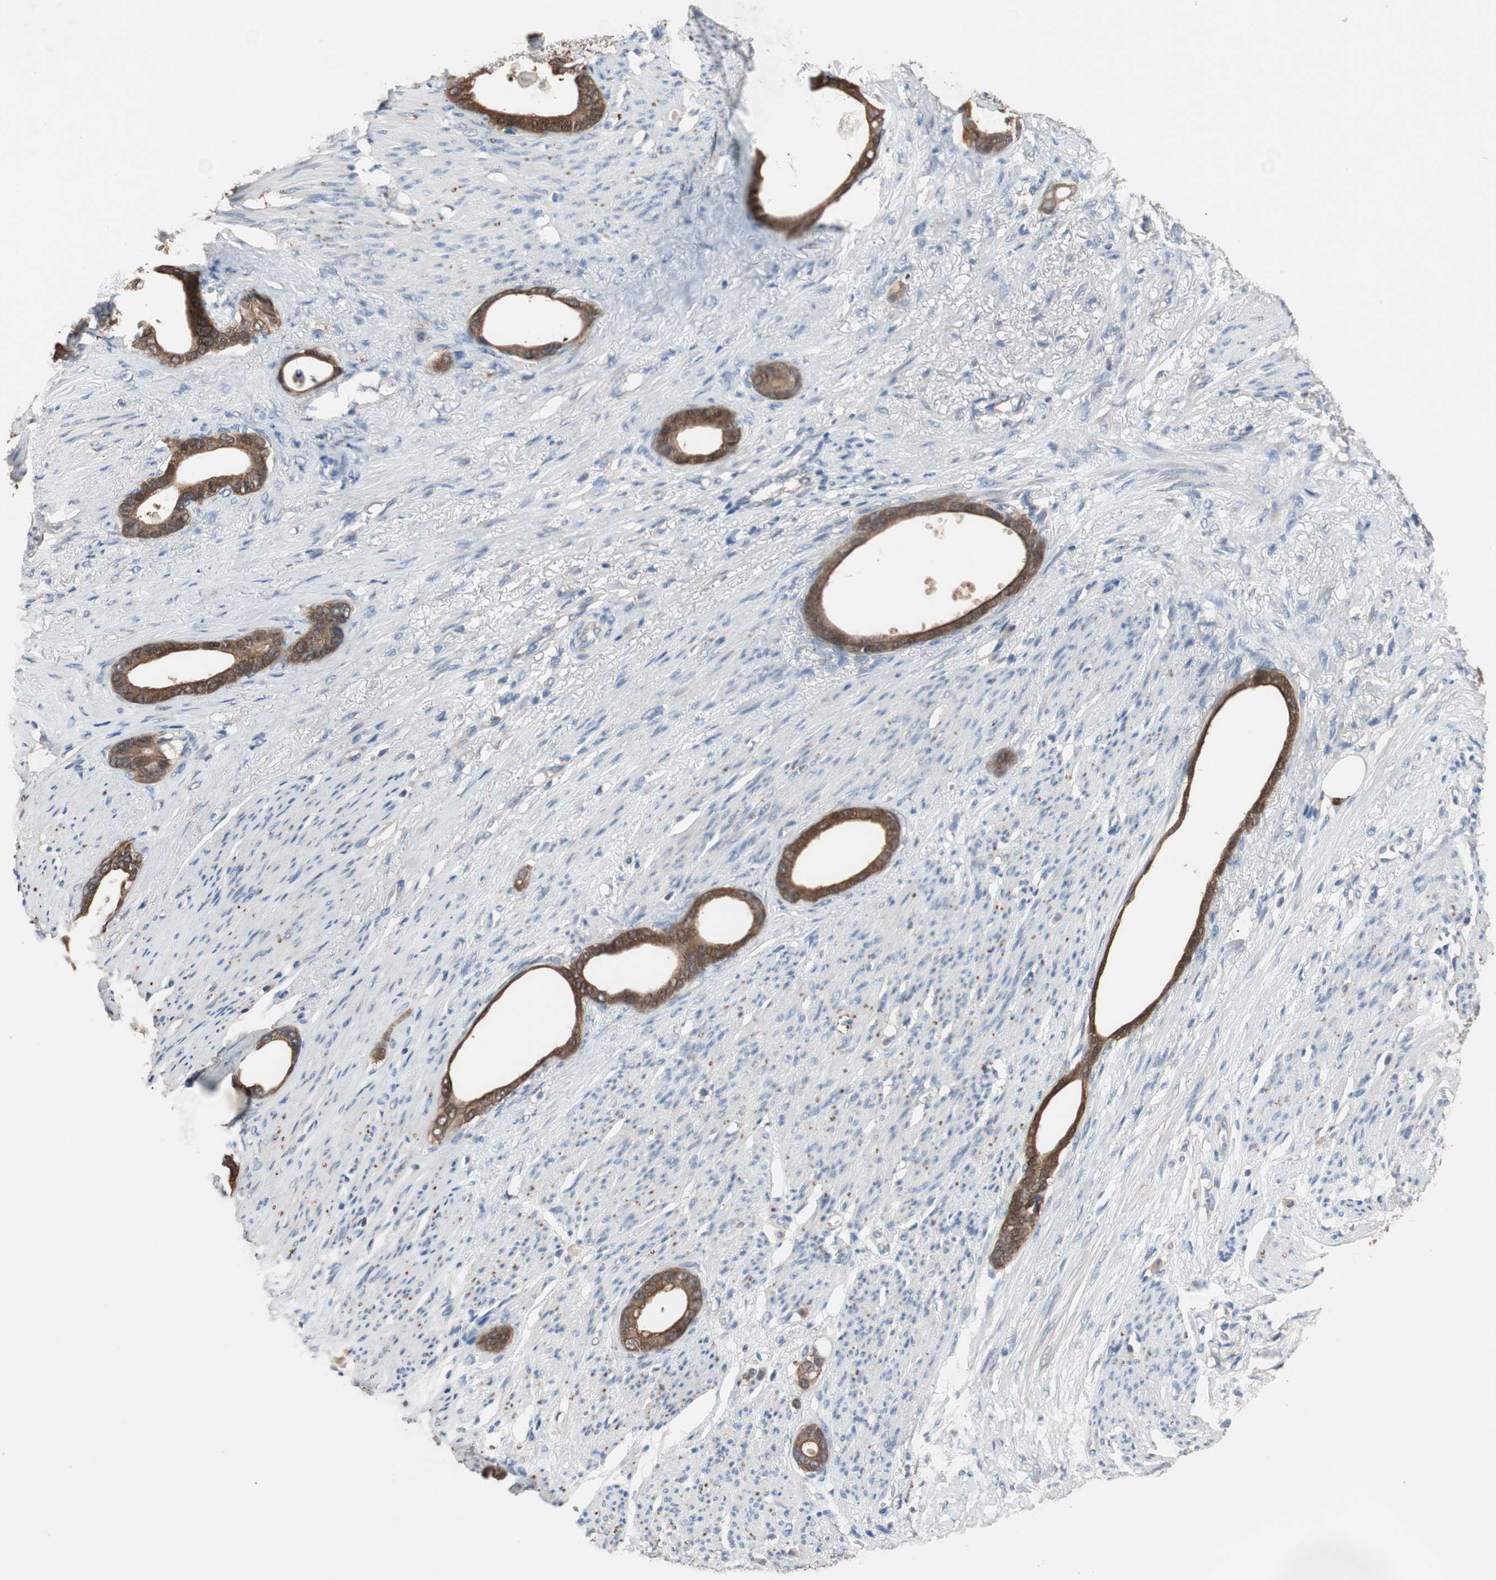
{"staining": {"intensity": "moderate", "quantity": ">75%", "location": "cytoplasmic/membranous"}, "tissue": "stomach cancer", "cell_type": "Tumor cells", "image_type": "cancer", "snomed": [{"axis": "morphology", "description": "Adenocarcinoma, NOS"}, {"axis": "topography", "description": "Stomach"}], "caption": "The micrograph reveals a brown stain indicating the presence of a protein in the cytoplasmic/membranous of tumor cells in stomach cancer. (DAB = brown stain, brightfield microscopy at high magnification).", "gene": "ADAP1", "patient": {"sex": "female", "age": 75}}